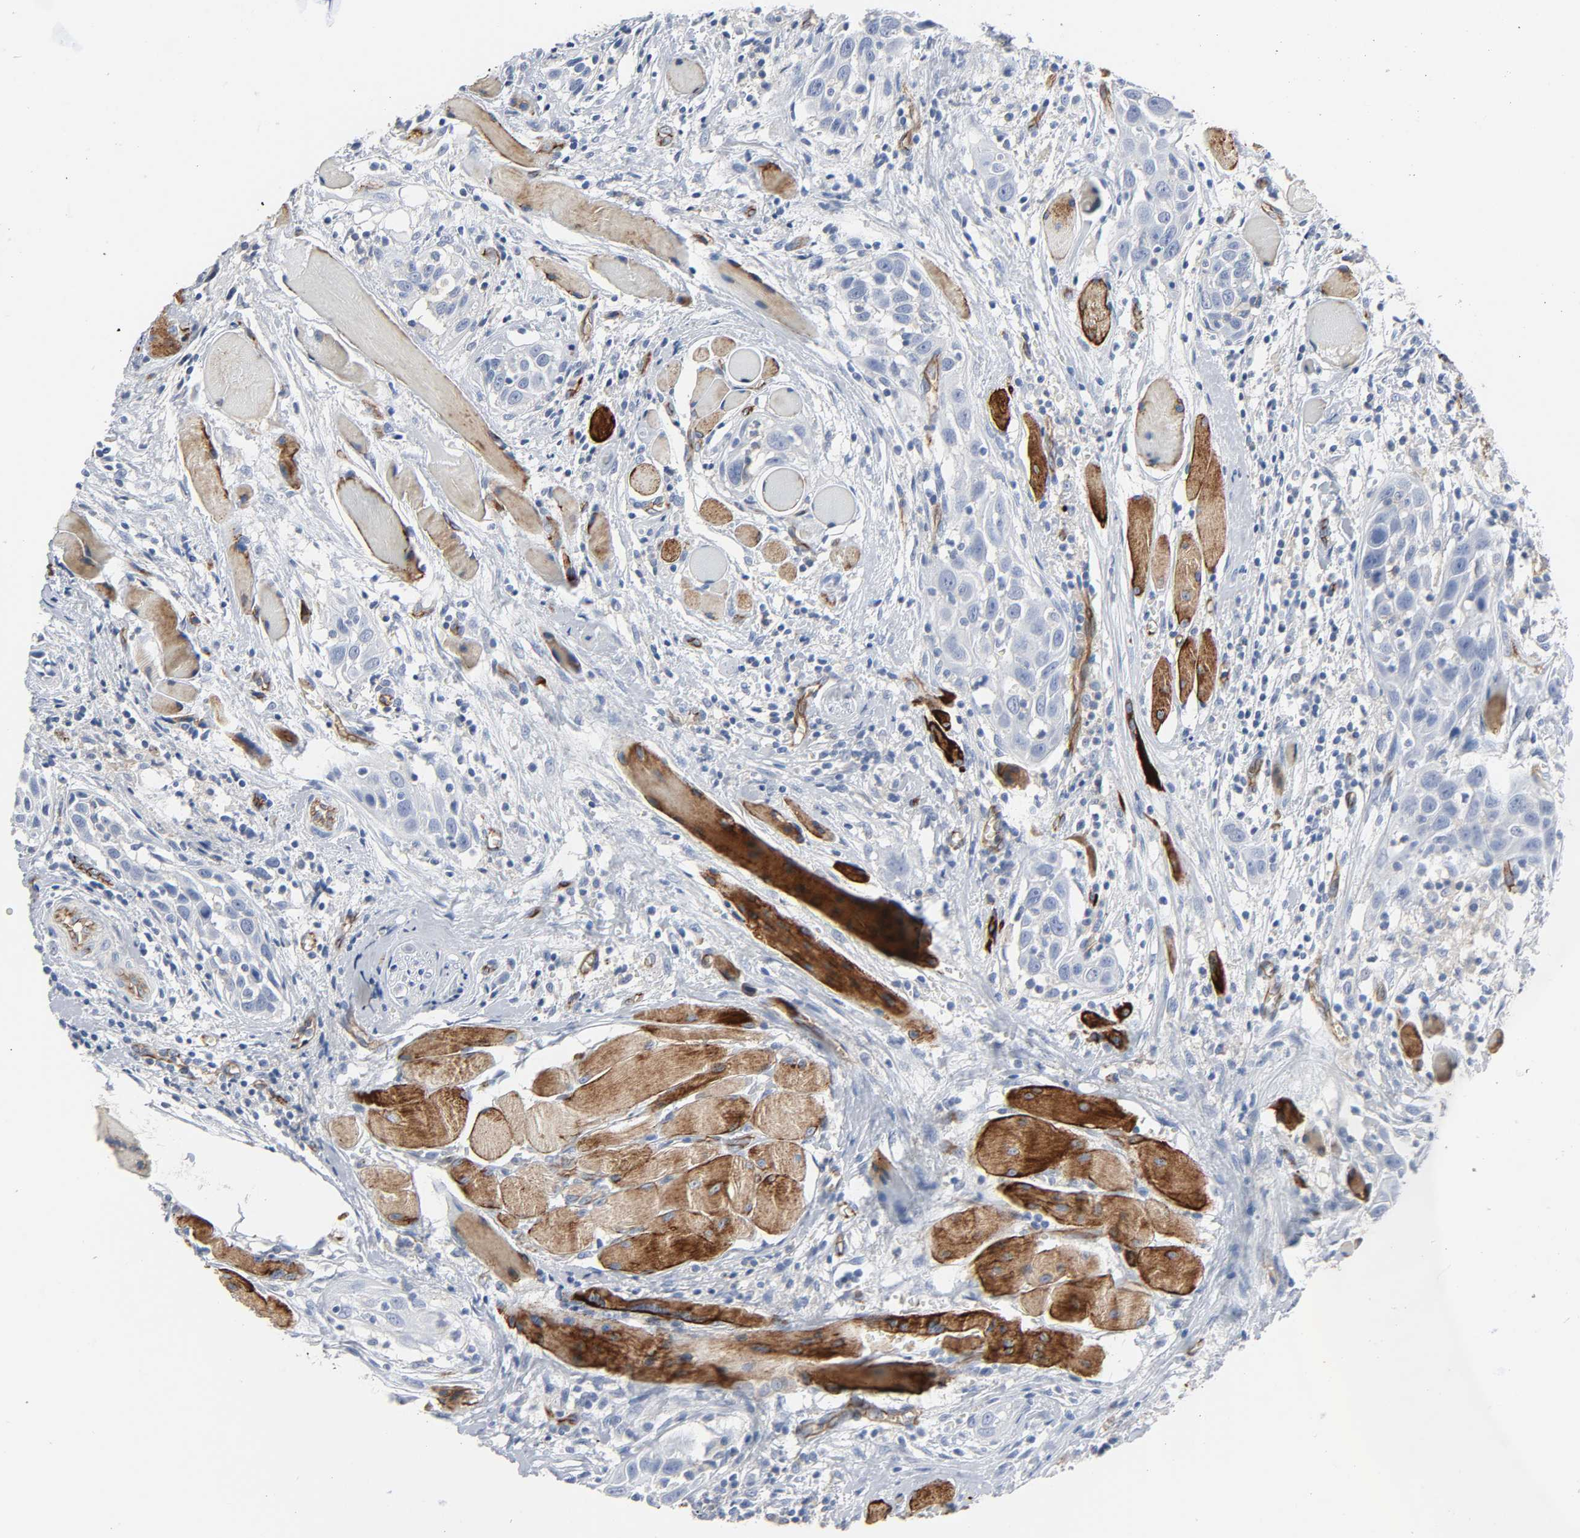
{"staining": {"intensity": "negative", "quantity": "none", "location": "none"}, "tissue": "head and neck cancer", "cell_type": "Tumor cells", "image_type": "cancer", "snomed": [{"axis": "morphology", "description": "Squamous cell carcinoma, NOS"}, {"axis": "topography", "description": "Oral tissue"}, {"axis": "topography", "description": "Head-Neck"}], "caption": "DAB (3,3'-diaminobenzidine) immunohistochemical staining of squamous cell carcinoma (head and neck) exhibits no significant expression in tumor cells.", "gene": "PECAM1", "patient": {"sex": "female", "age": 50}}